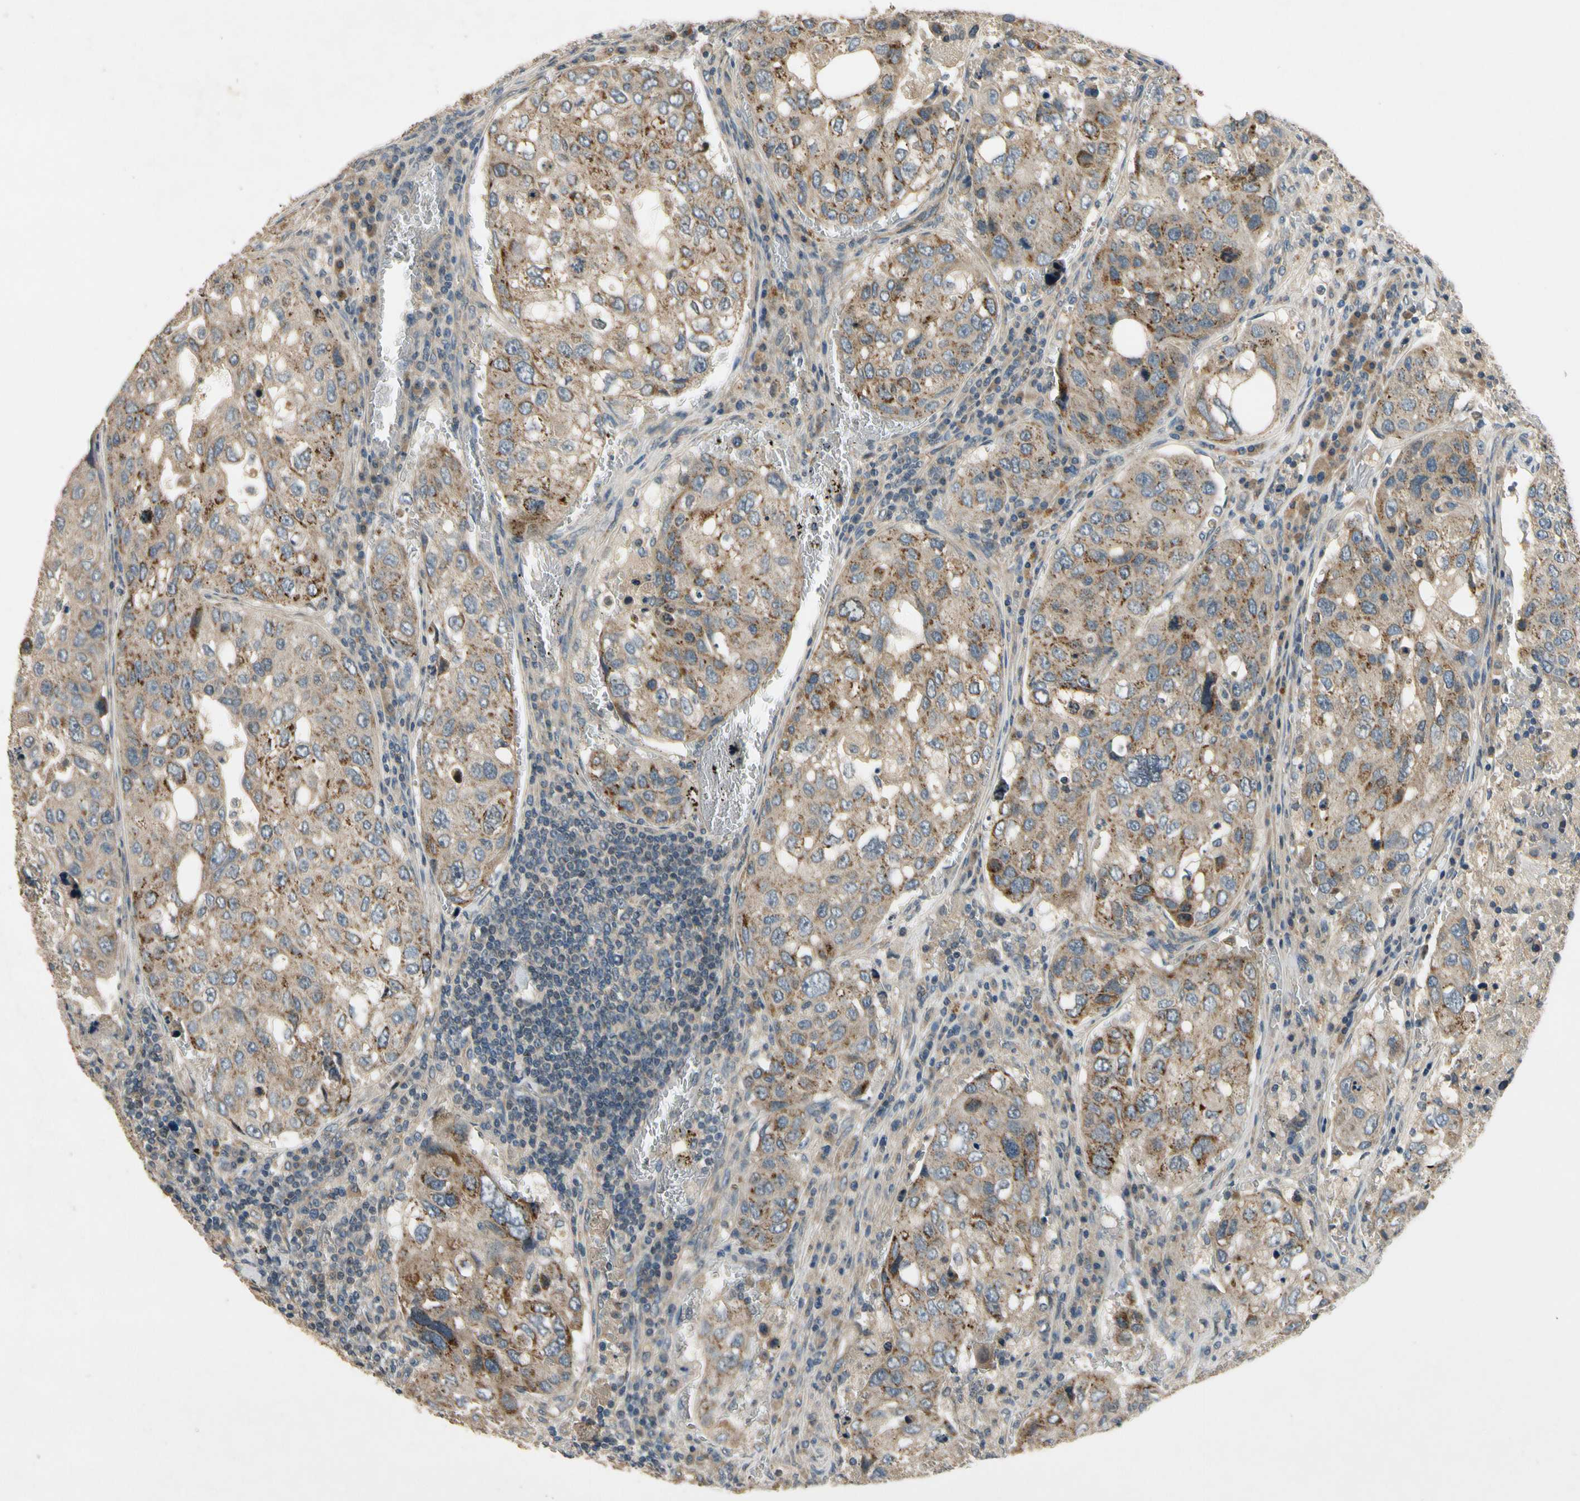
{"staining": {"intensity": "moderate", "quantity": "<25%", "location": "cytoplasmic/membranous"}, "tissue": "urothelial cancer", "cell_type": "Tumor cells", "image_type": "cancer", "snomed": [{"axis": "morphology", "description": "Urothelial carcinoma, High grade"}, {"axis": "topography", "description": "Lymph node"}, {"axis": "topography", "description": "Urinary bladder"}], "caption": "A high-resolution histopathology image shows immunohistochemistry staining of urothelial carcinoma (high-grade), which displays moderate cytoplasmic/membranous expression in approximately <25% of tumor cells.", "gene": "ALKBH3", "patient": {"sex": "male", "age": 51}}